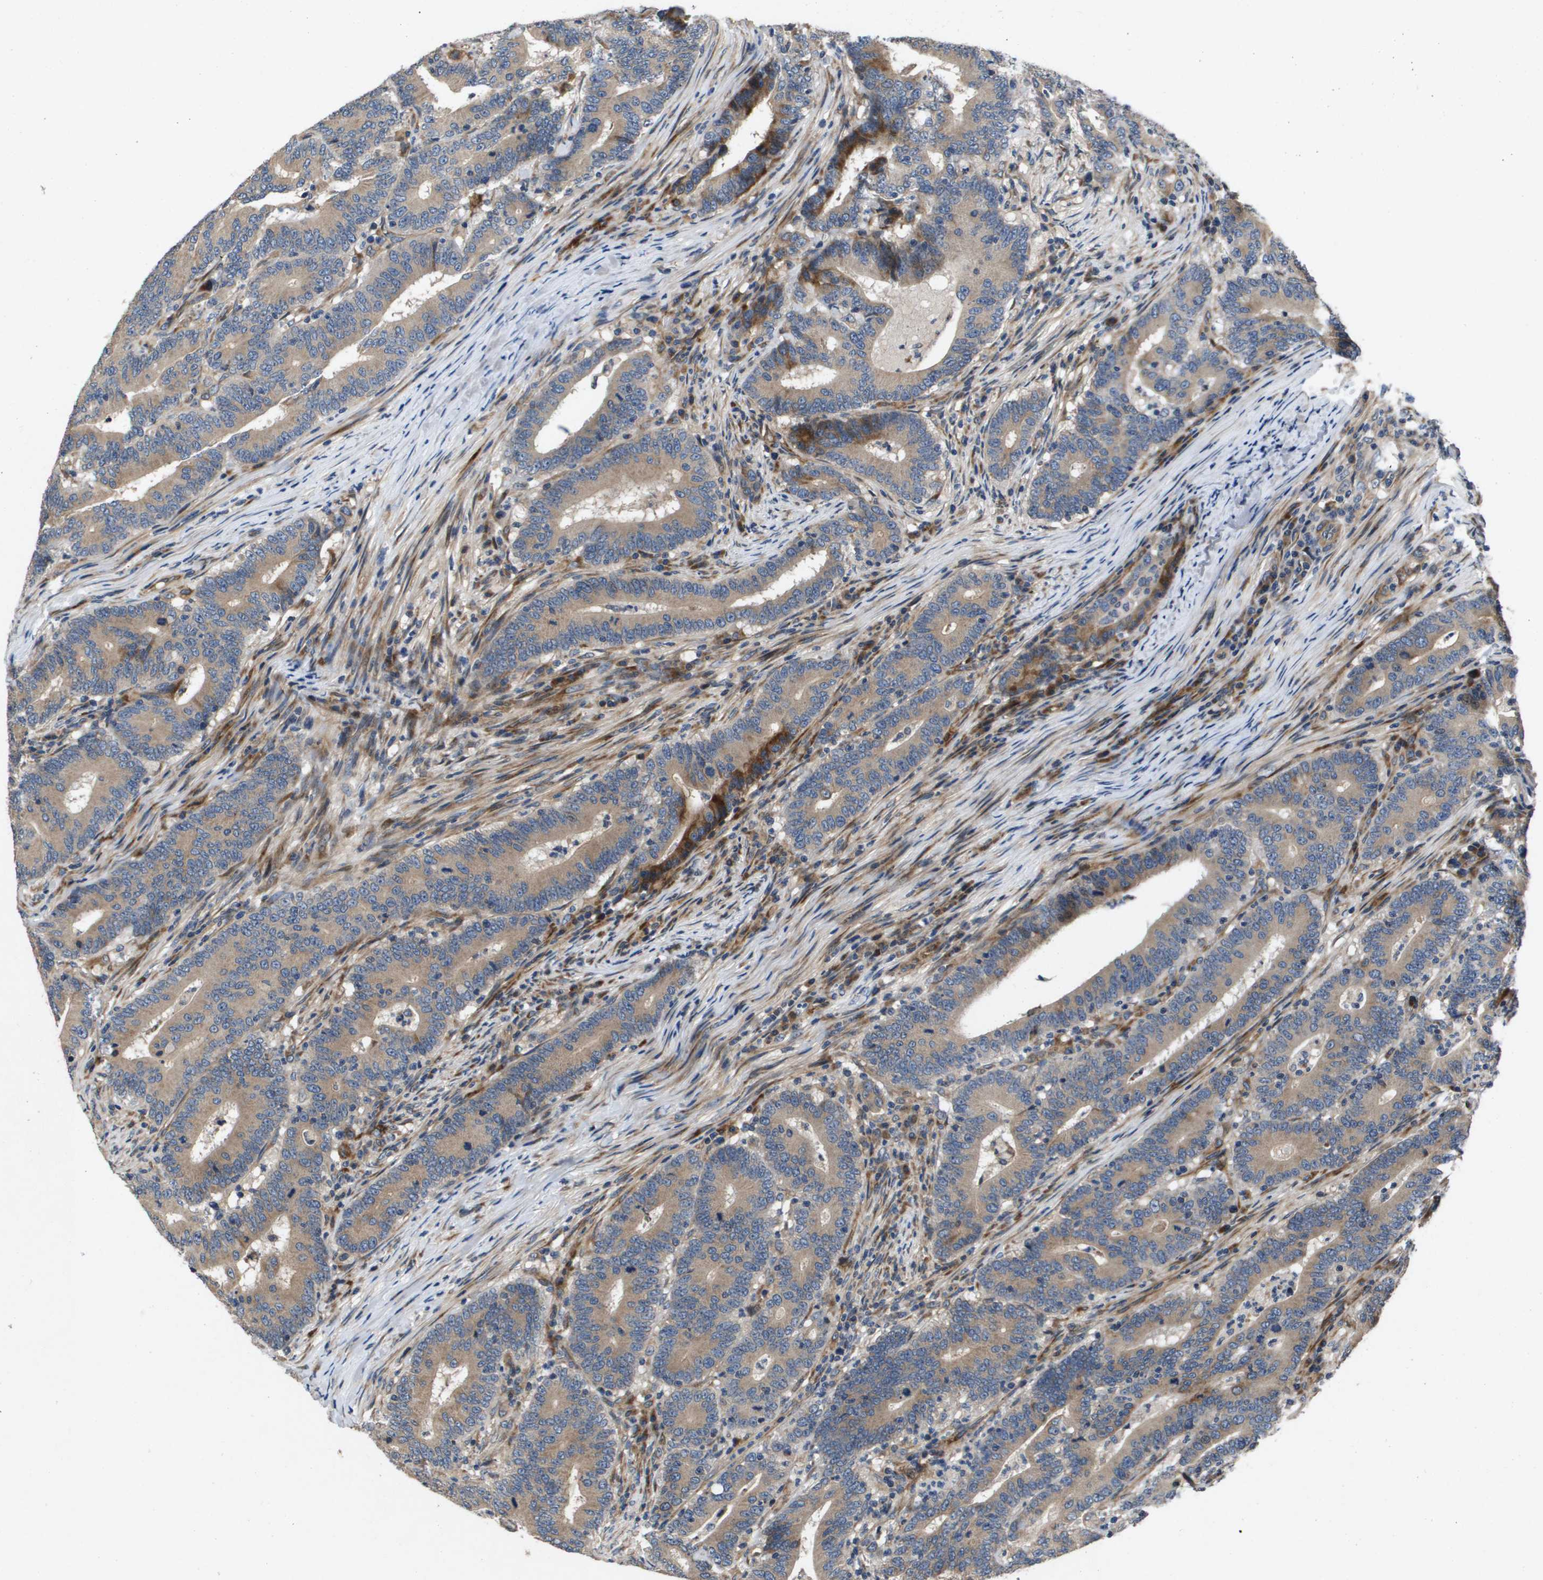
{"staining": {"intensity": "weak", "quantity": ">75%", "location": "cytoplasmic/membranous"}, "tissue": "colorectal cancer", "cell_type": "Tumor cells", "image_type": "cancer", "snomed": [{"axis": "morphology", "description": "Adenocarcinoma, NOS"}, {"axis": "topography", "description": "Colon"}], "caption": "Brown immunohistochemical staining in colorectal cancer (adenocarcinoma) shows weak cytoplasmic/membranous expression in approximately >75% of tumor cells.", "gene": "ENTPD2", "patient": {"sex": "female", "age": 66}}